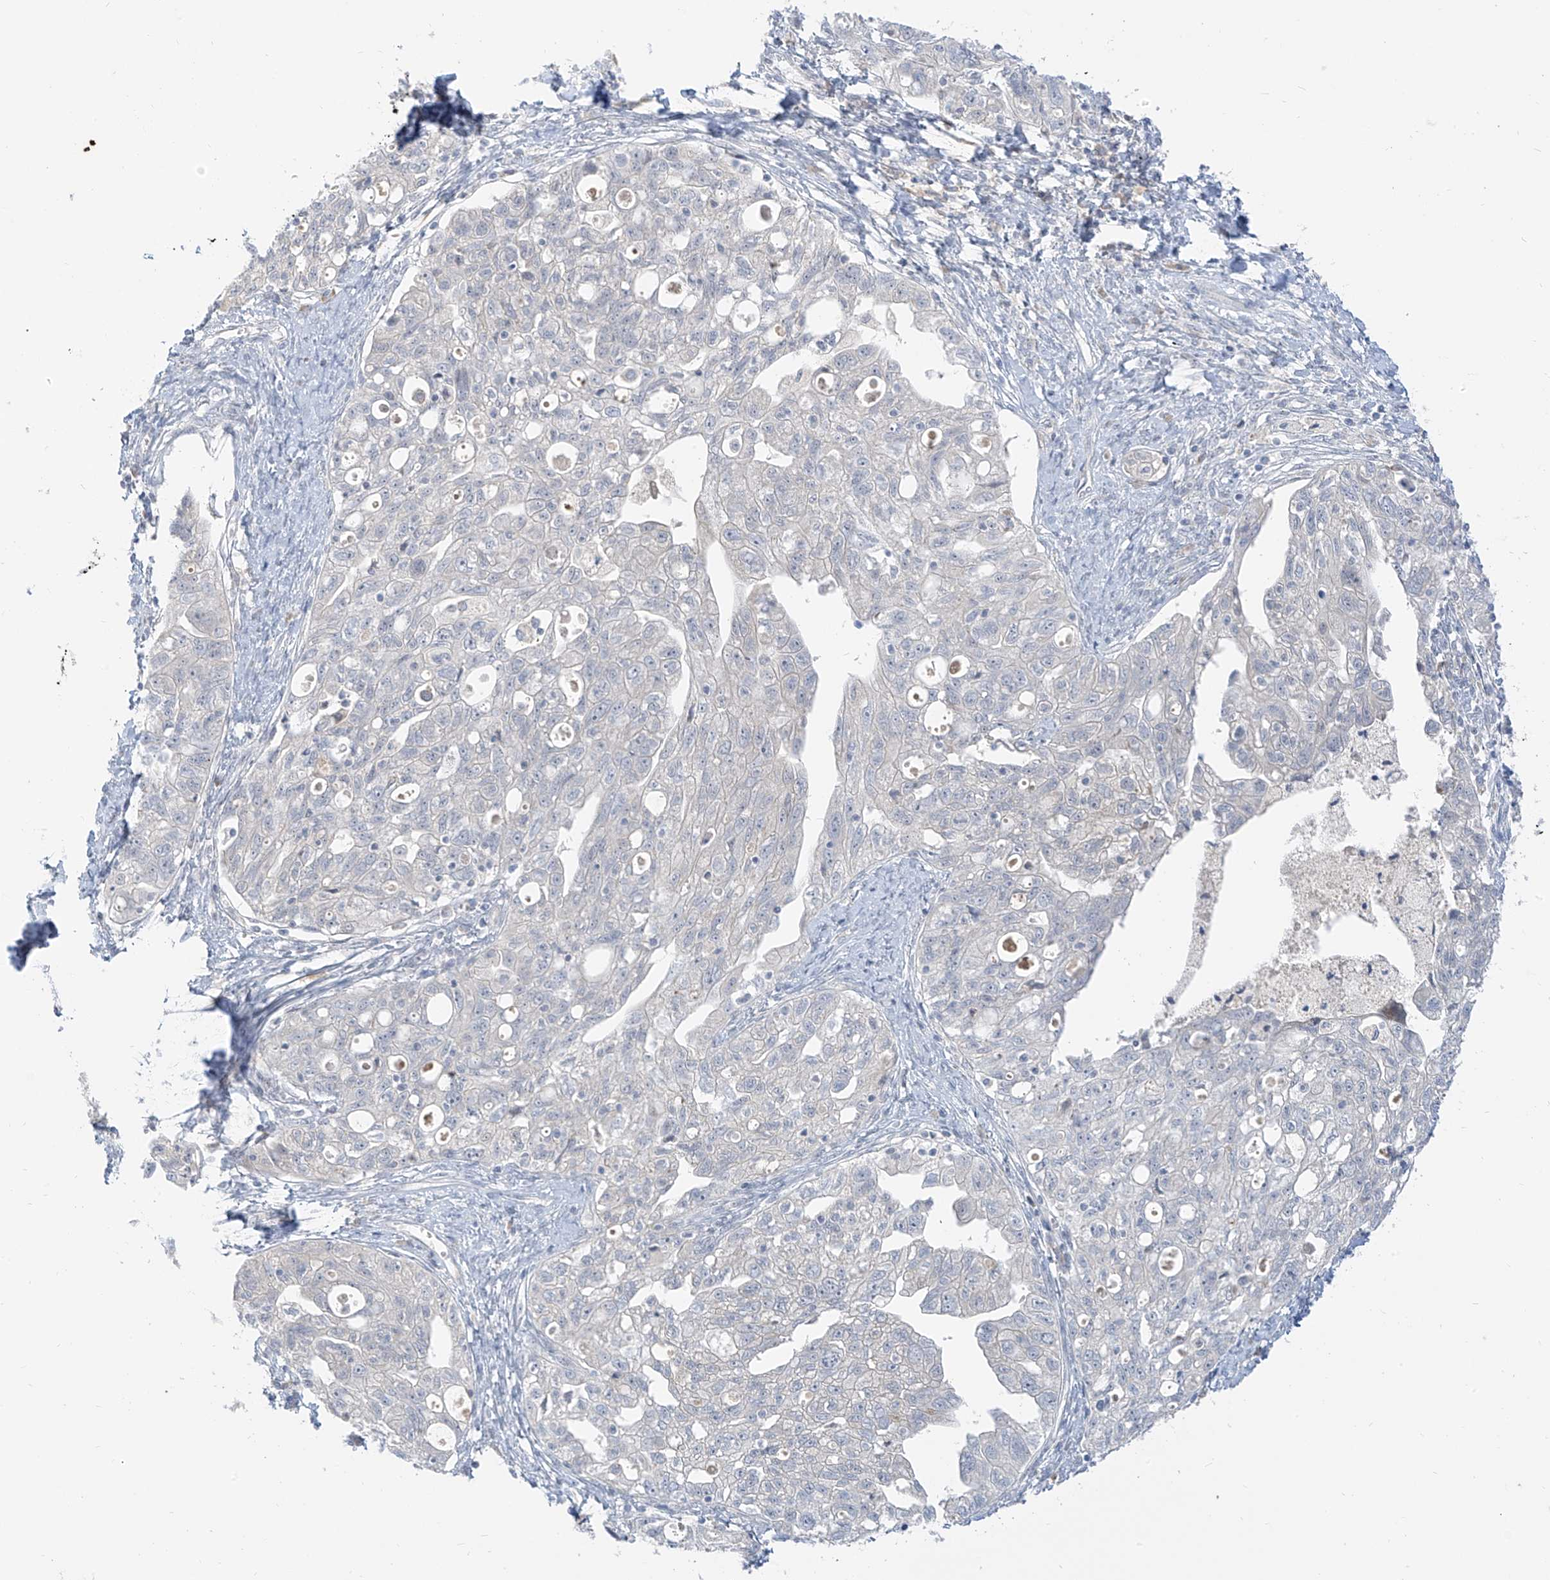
{"staining": {"intensity": "negative", "quantity": "none", "location": "none"}, "tissue": "ovarian cancer", "cell_type": "Tumor cells", "image_type": "cancer", "snomed": [{"axis": "morphology", "description": "Carcinoma, NOS"}, {"axis": "morphology", "description": "Cystadenocarcinoma, serous, NOS"}, {"axis": "topography", "description": "Ovary"}], "caption": "Image shows no significant protein expression in tumor cells of ovarian cancer.", "gene": "C2orf42", "patient": {"sex": "female", "age": 69}}